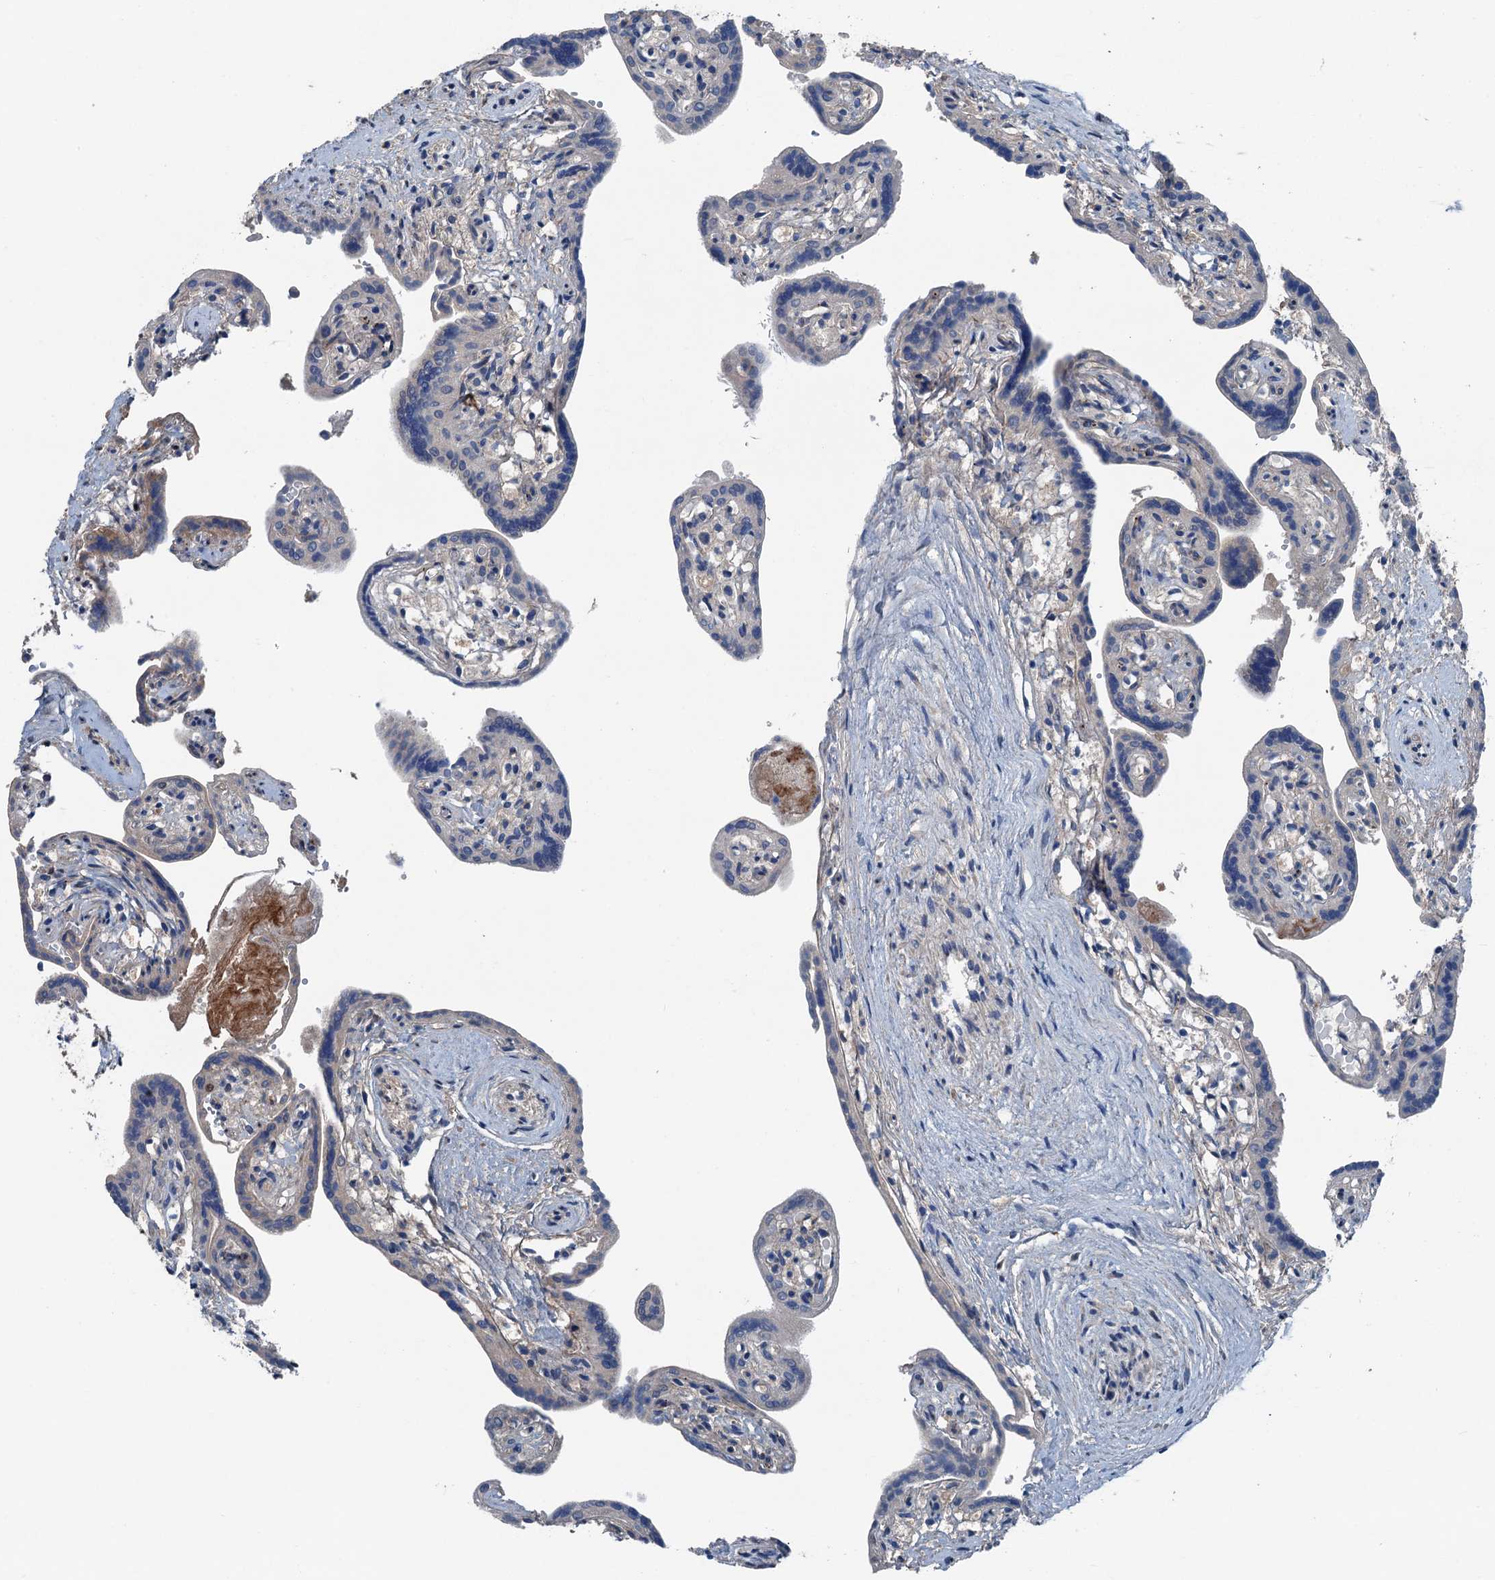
{"staining": {"intensity": "weak", "quantity": "<25%", "location": "cytoplasmic/membranous"}, "tissue": "placenta", "cell_type": "Trophoblastic cells", "image_type": "normal", "snomed": [{"axis": "morphology", "description": "Normal tissue, NOS"}, {"axis": "topography", "description": "Placenta"}], "caption": "DAB immunohistochemical staining of benign placenta reveals no significant positivity in trophoblastic cells.", "gene": "SLC2A10", "patient": {"sex": "female", "age": 37}}